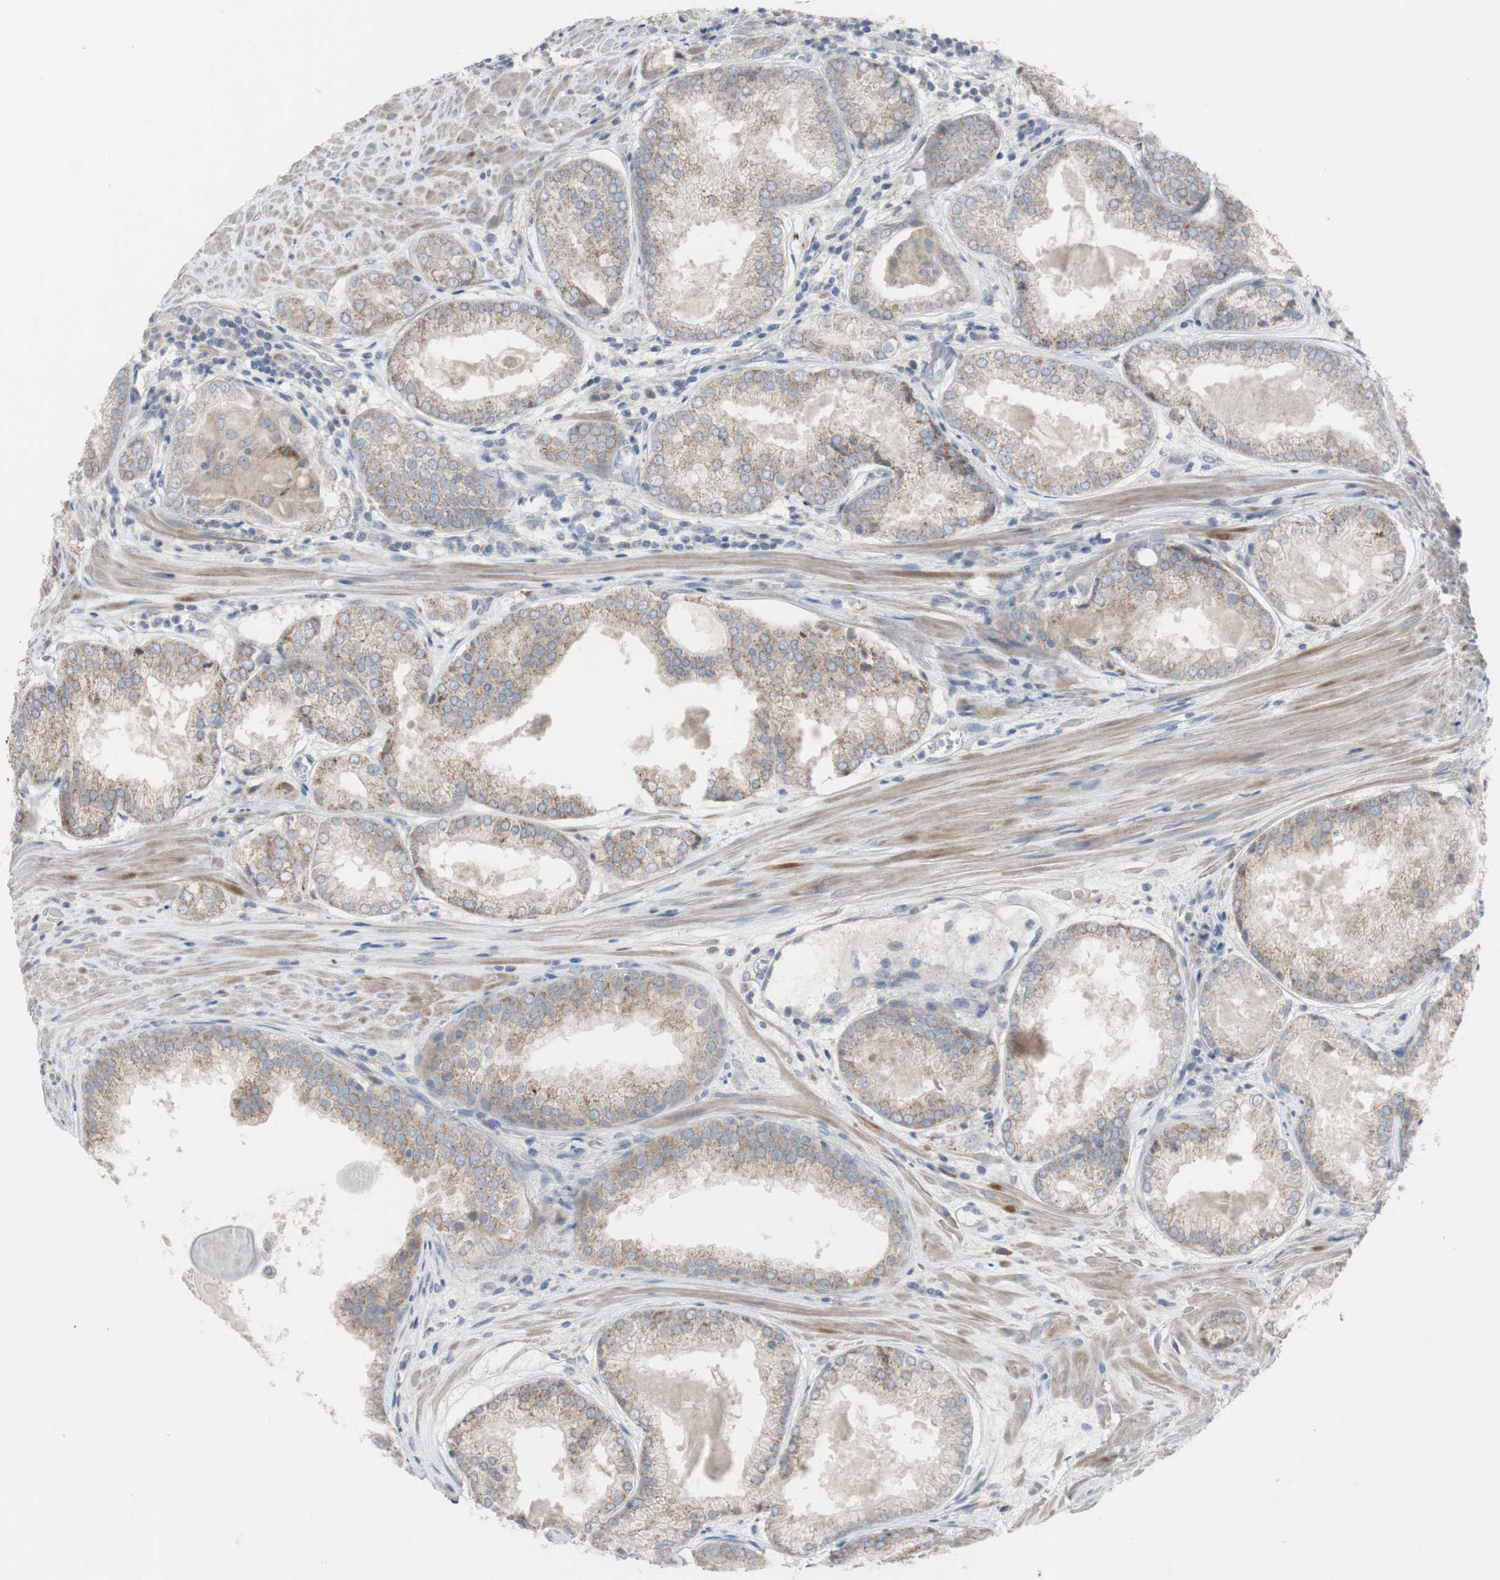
{"staining": {"intensity": "weak", "quantity": ">75%", "location": "cytoplasmic/membranous"}, "tissue": "prostate cancer", "cell_type": "Tumor cells", "image_type": "cancer", "snomed": [{"axis": "morphology", "description": "Adenocarcinoma, Low grade"}, {"axis": "topography", "description": "Prostate"}], "caption": "Immunohistochemical staining of prostate cancer (adenocarcinoma (low-grade)) demonstrates low levels of weak cytoplasmic/membranous expression in approximately >75% of tumor cells.", "gene": "TTC14", "patient": {"sex": "male", "age": 64}}